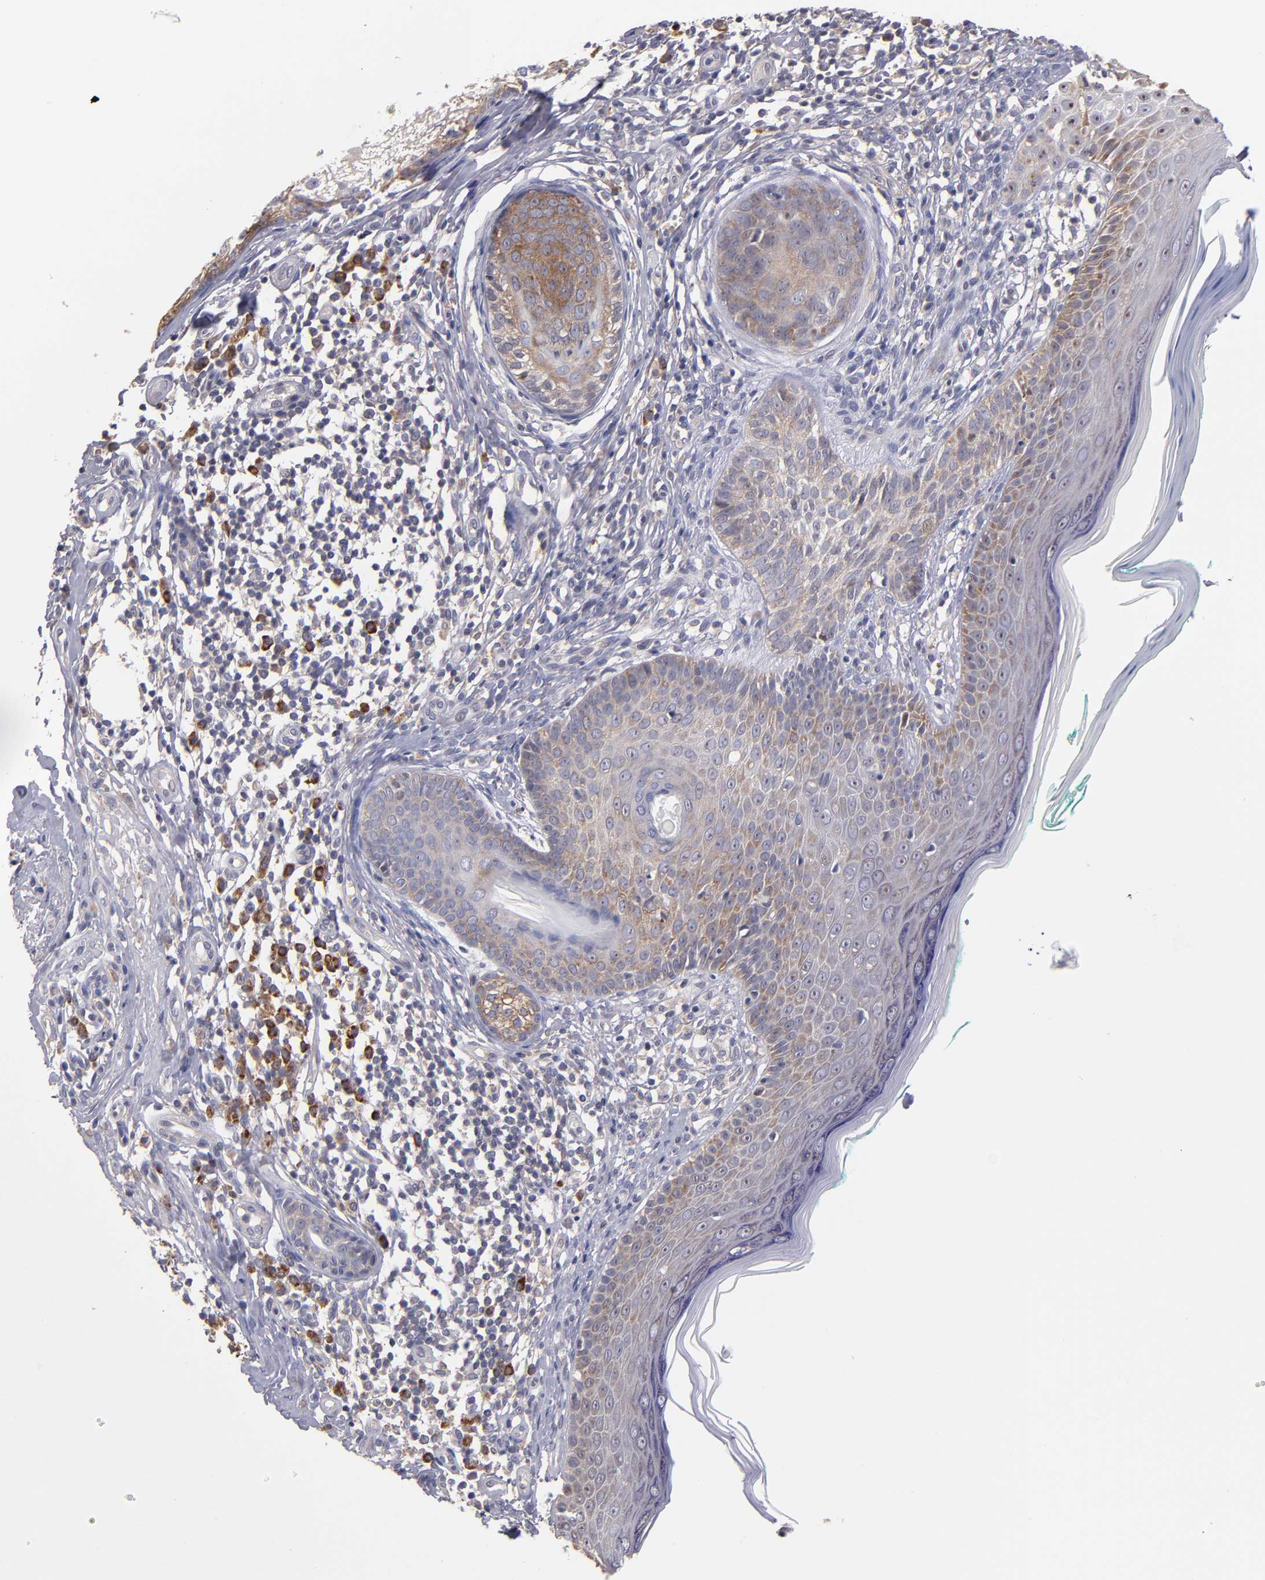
{"staining": {"intensity": "weak", "quantity": "25%-75%", "location": "cytoplasmic/membranous"}, "tissue": "skin cancer", "cell_type": "Tumor cells", "image_type": "cancer", "snomed": [{"axis": "morphology", "description": "Normal tissue, NOS"}, {"axis": "morphology", "description": "Basal cell carcinoma"}, {"axis": "topography", "description": "Skin"}], "caption": "DAB (3,3'-diaminobenzidine) immunohistochemical staining of human skin cancer demonstrates weak cytoplasmic/membranous protein positivity in about 25%-75% of tumor cells. The protein of interest is stained brown, and the nuclei are stained in blue (DAB (3,3'-diaminobenzidine) IHC with brightfield microscopy, high magnification).", "gene": "EIF3L", "patient": {"sex": "male", "age": 76}}